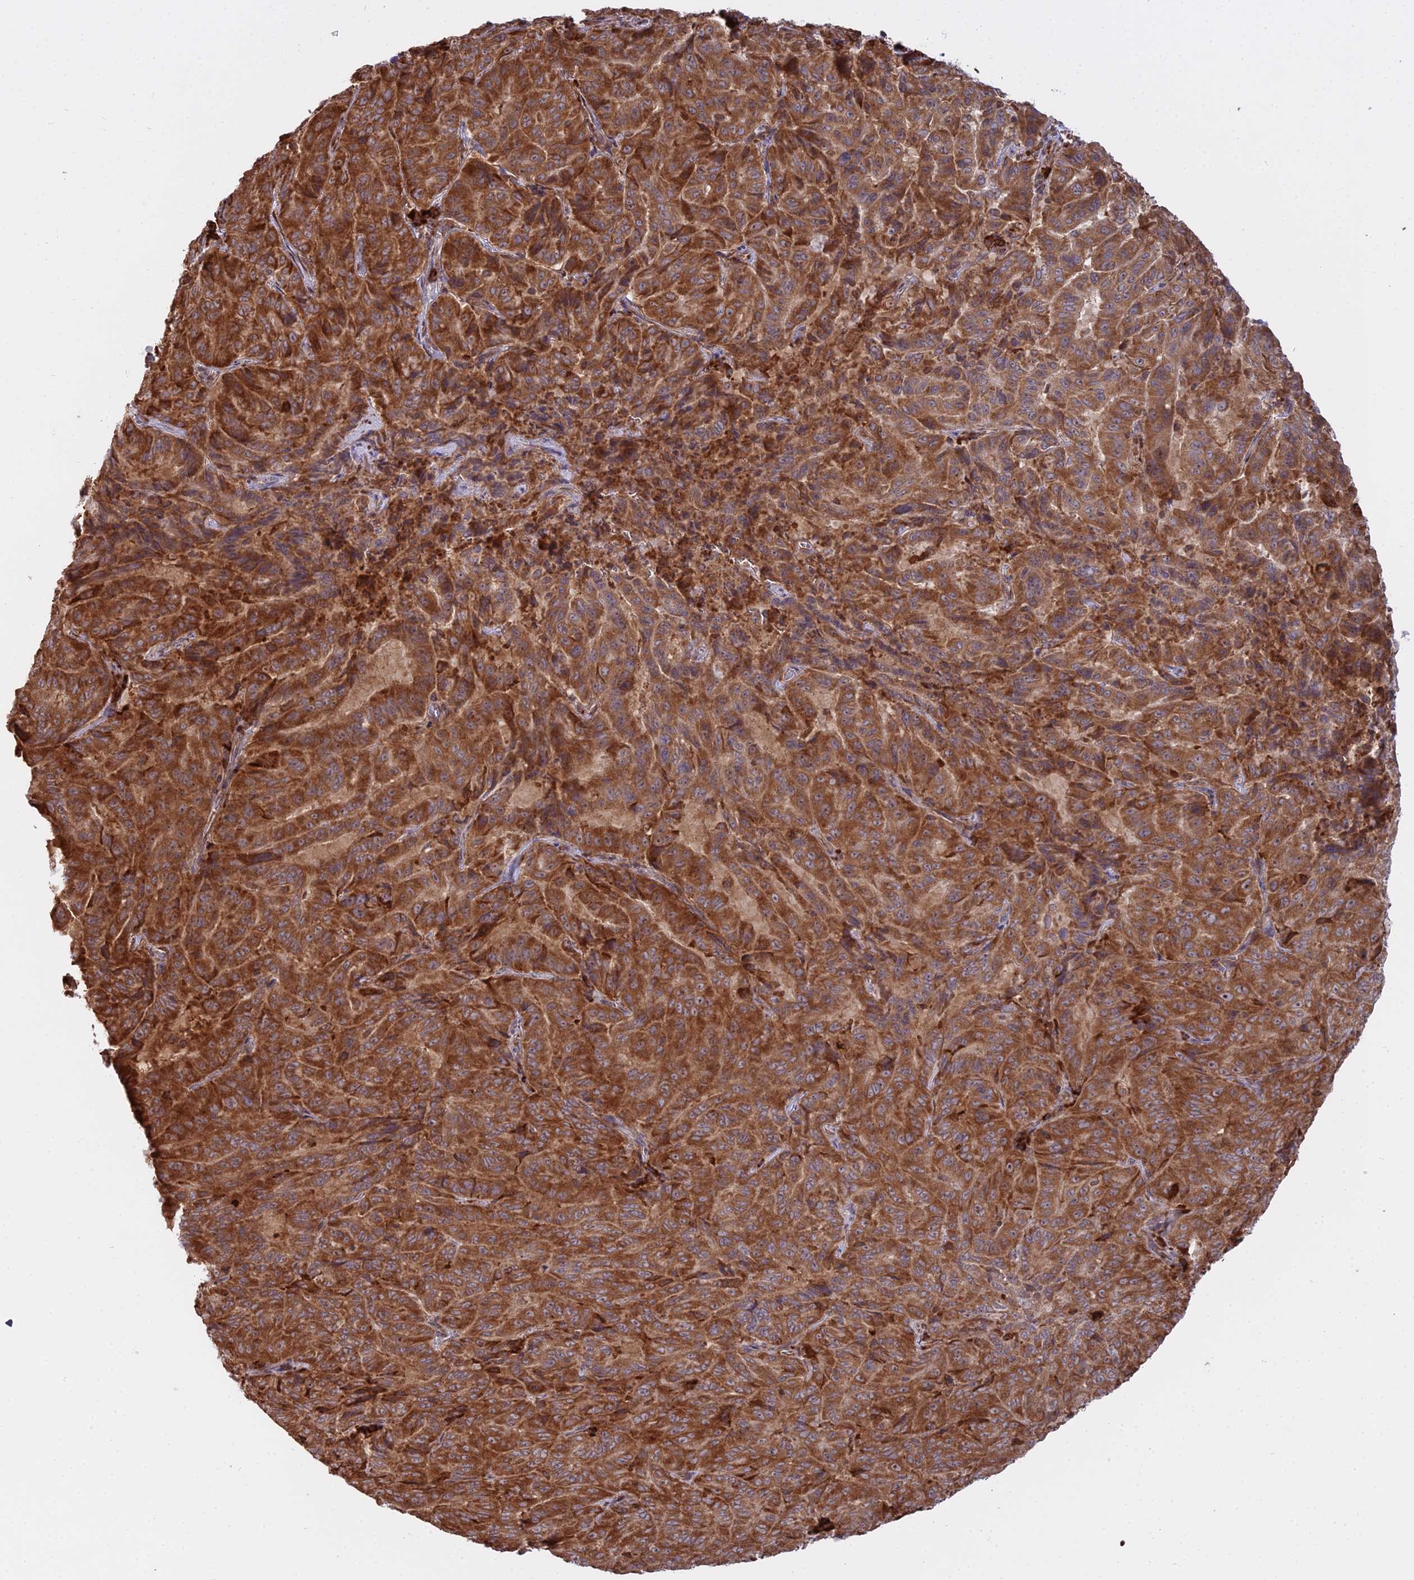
{"staining": {"intensity": "strong", "quantity": ">75%", "location": "cytoplasmic/membranous"}, "tissue": "pancreatic cancer", "cell_type": "Tumor cells", "image_type": "cancer", "snomed": [{"axis": "morphology", "description": "Adenocarcinoma, NOS"}, {"axis": "topography", "description": "Pancreas"}], "caption": "Immunohistochemical staining of pancreatic adenocarcinoma reveals high levels of strong cytoplasmic/membranous expression in about >75% of tumor cells.", "gene": "RPL26", "patient": {"sex": "male", "age": 63}}